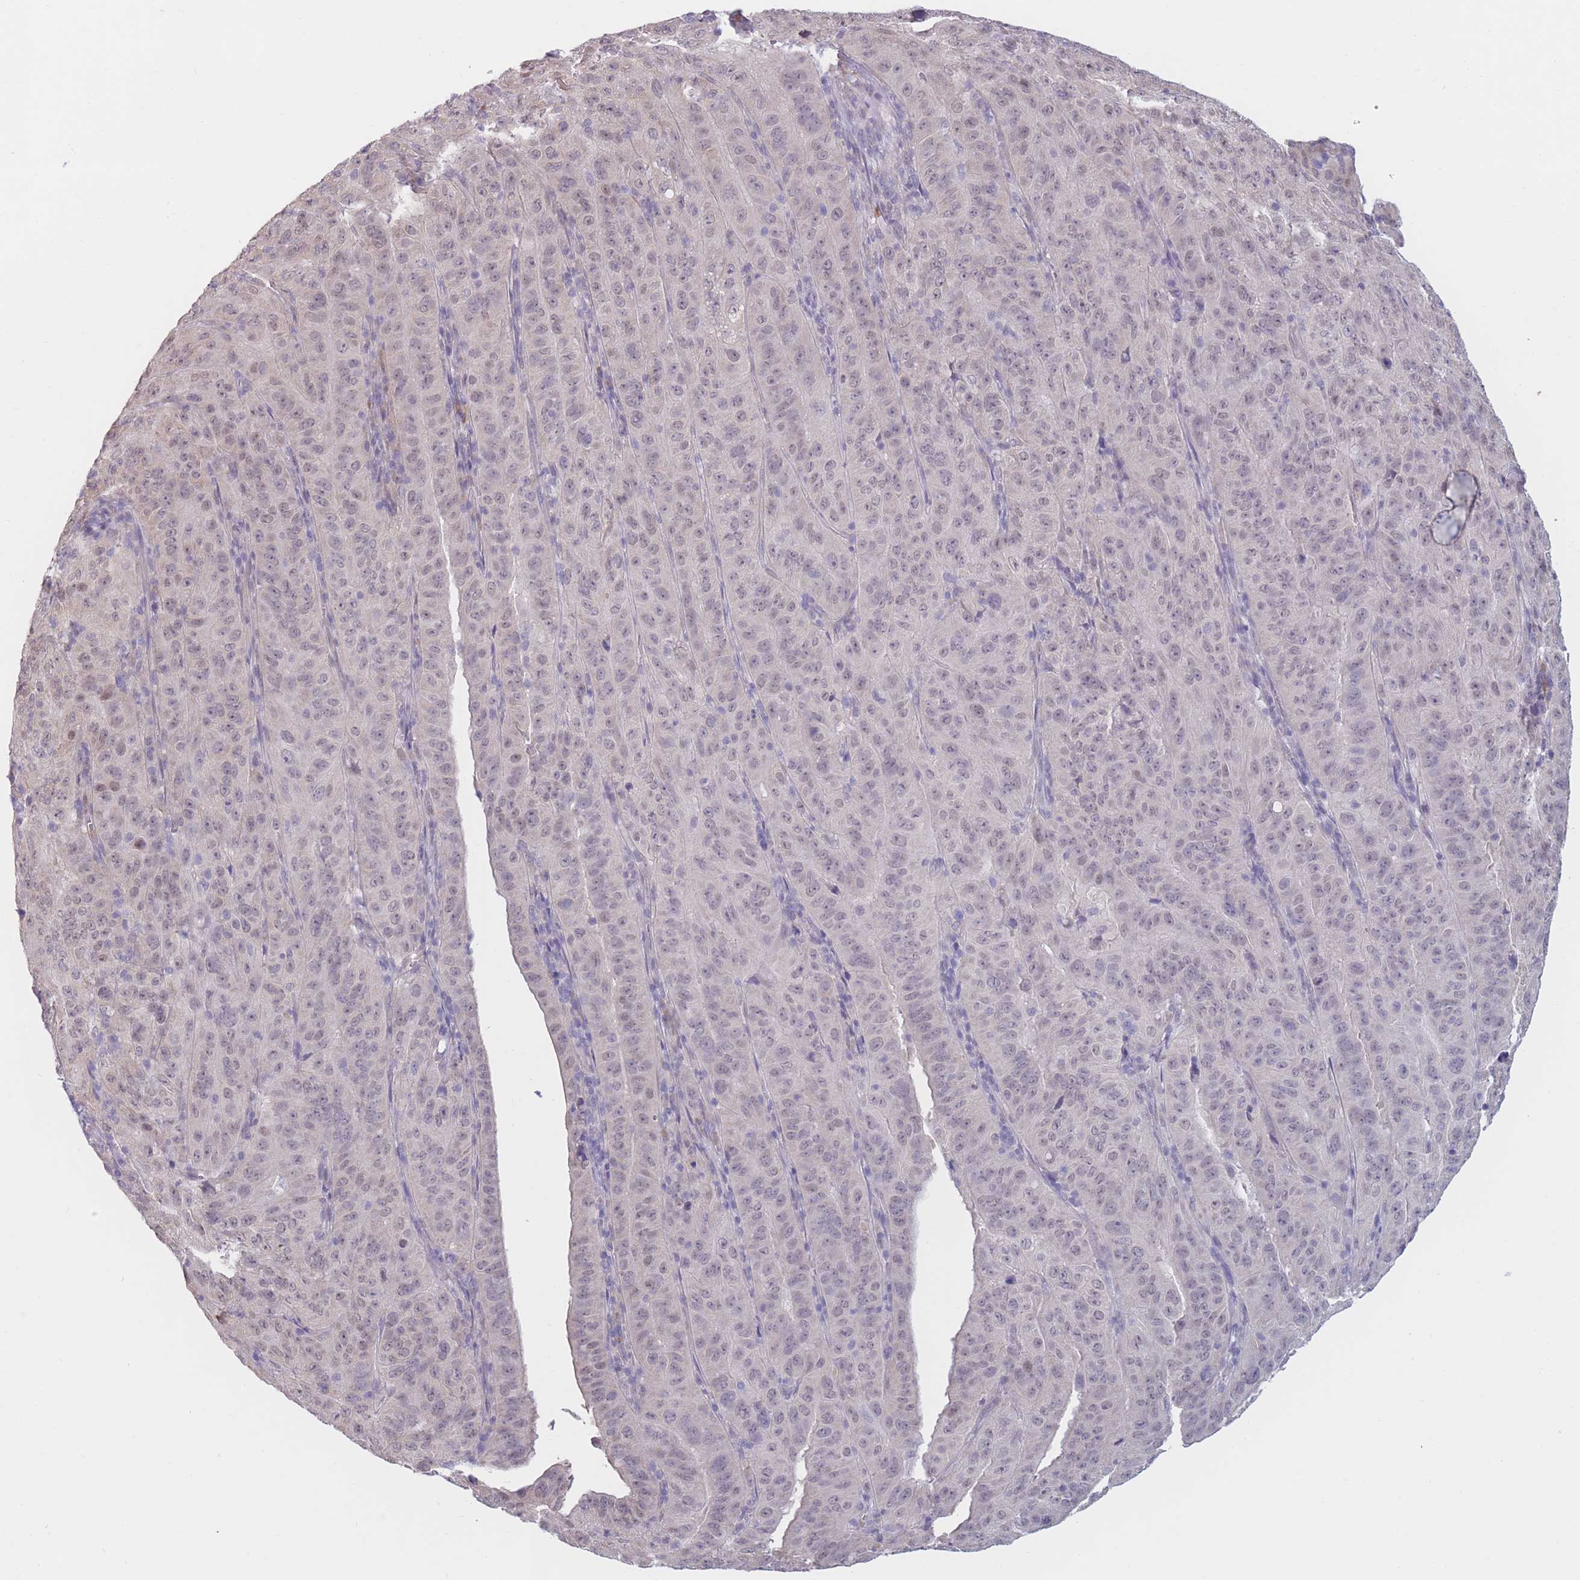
{"staining": {"intensity": "negative", "quantity": "none", "location": "none"}, "tissue": "pancreatic cancer", "cell_type": "Tumor cells", "image_type": "cancer", "snomed": [{"axis": "morphology", "description": "Adenocarcinoma, NOS"}, {"axis": "topography", "description": "Pancreas"}], "caption": "Tumor cells show no significant positivity in pancreatic adenocarcinoma. The staining is performed using DAB brown chromogen with nuclei counter-stained in using hematoxylin.", "gene": "COL27A1", "patient": {"sex": "male", "age": 63}}